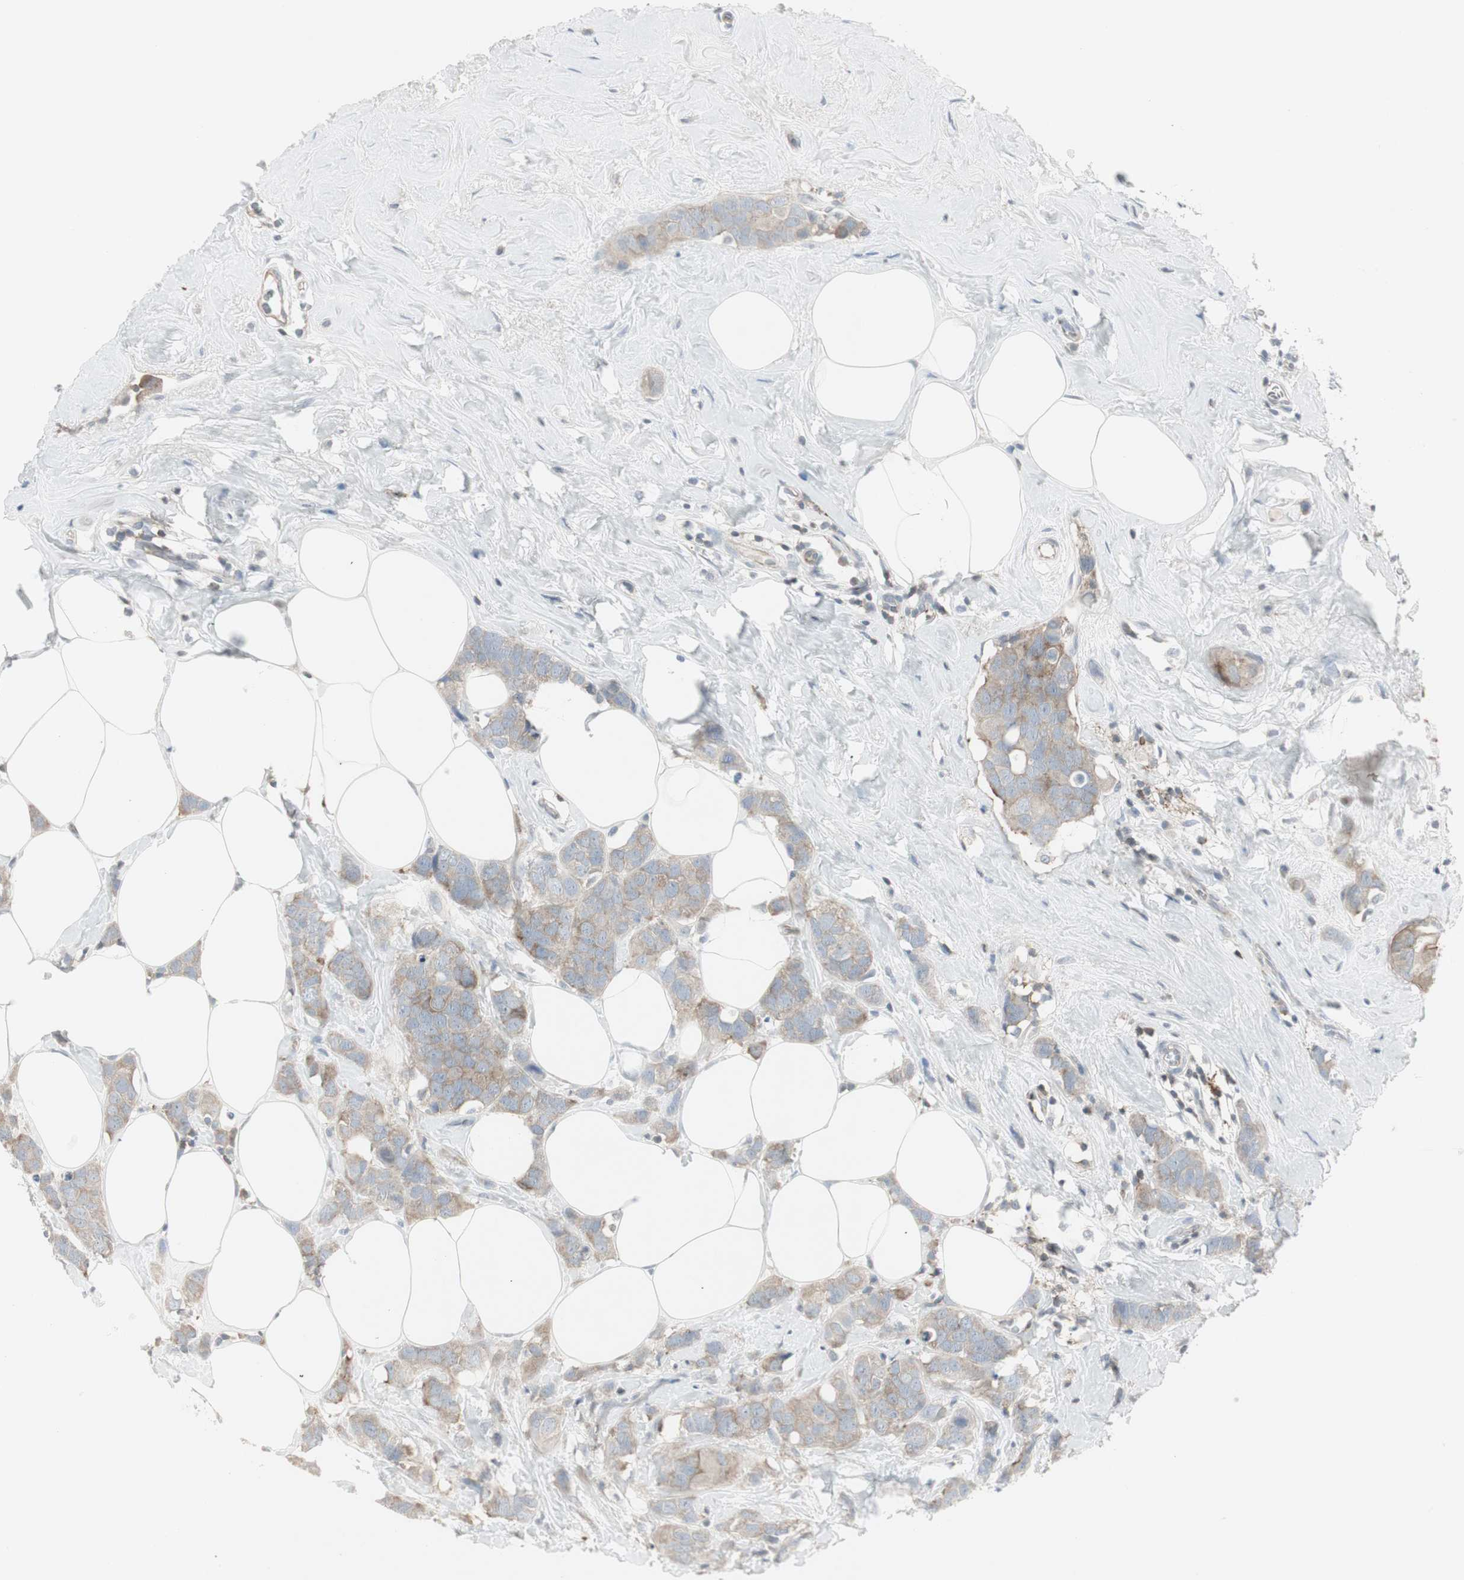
{"staining": {"intensity": "weak", "quantity": ">75%", "location": "cytoplasmic/membranous"}, "tissue": "breast cancer", "cell_type": "Tumor cells", "image_type": "cancer", "snomed": [{"axis": "morphology", "description": "Normal tissue, NOS"}, {"axis": "morphology", "description": "Duct carcinoma"}, {"axis": "topography", "description": "Breast"}], "caption": "A low amount of weak cytoplasmic/membranous expression is identified in about >75% of tumor cells in intraductal carcinoma (breast) tissue.", "gene": "MAP4K4", "patient": {"sex": "female", "age": 50}}